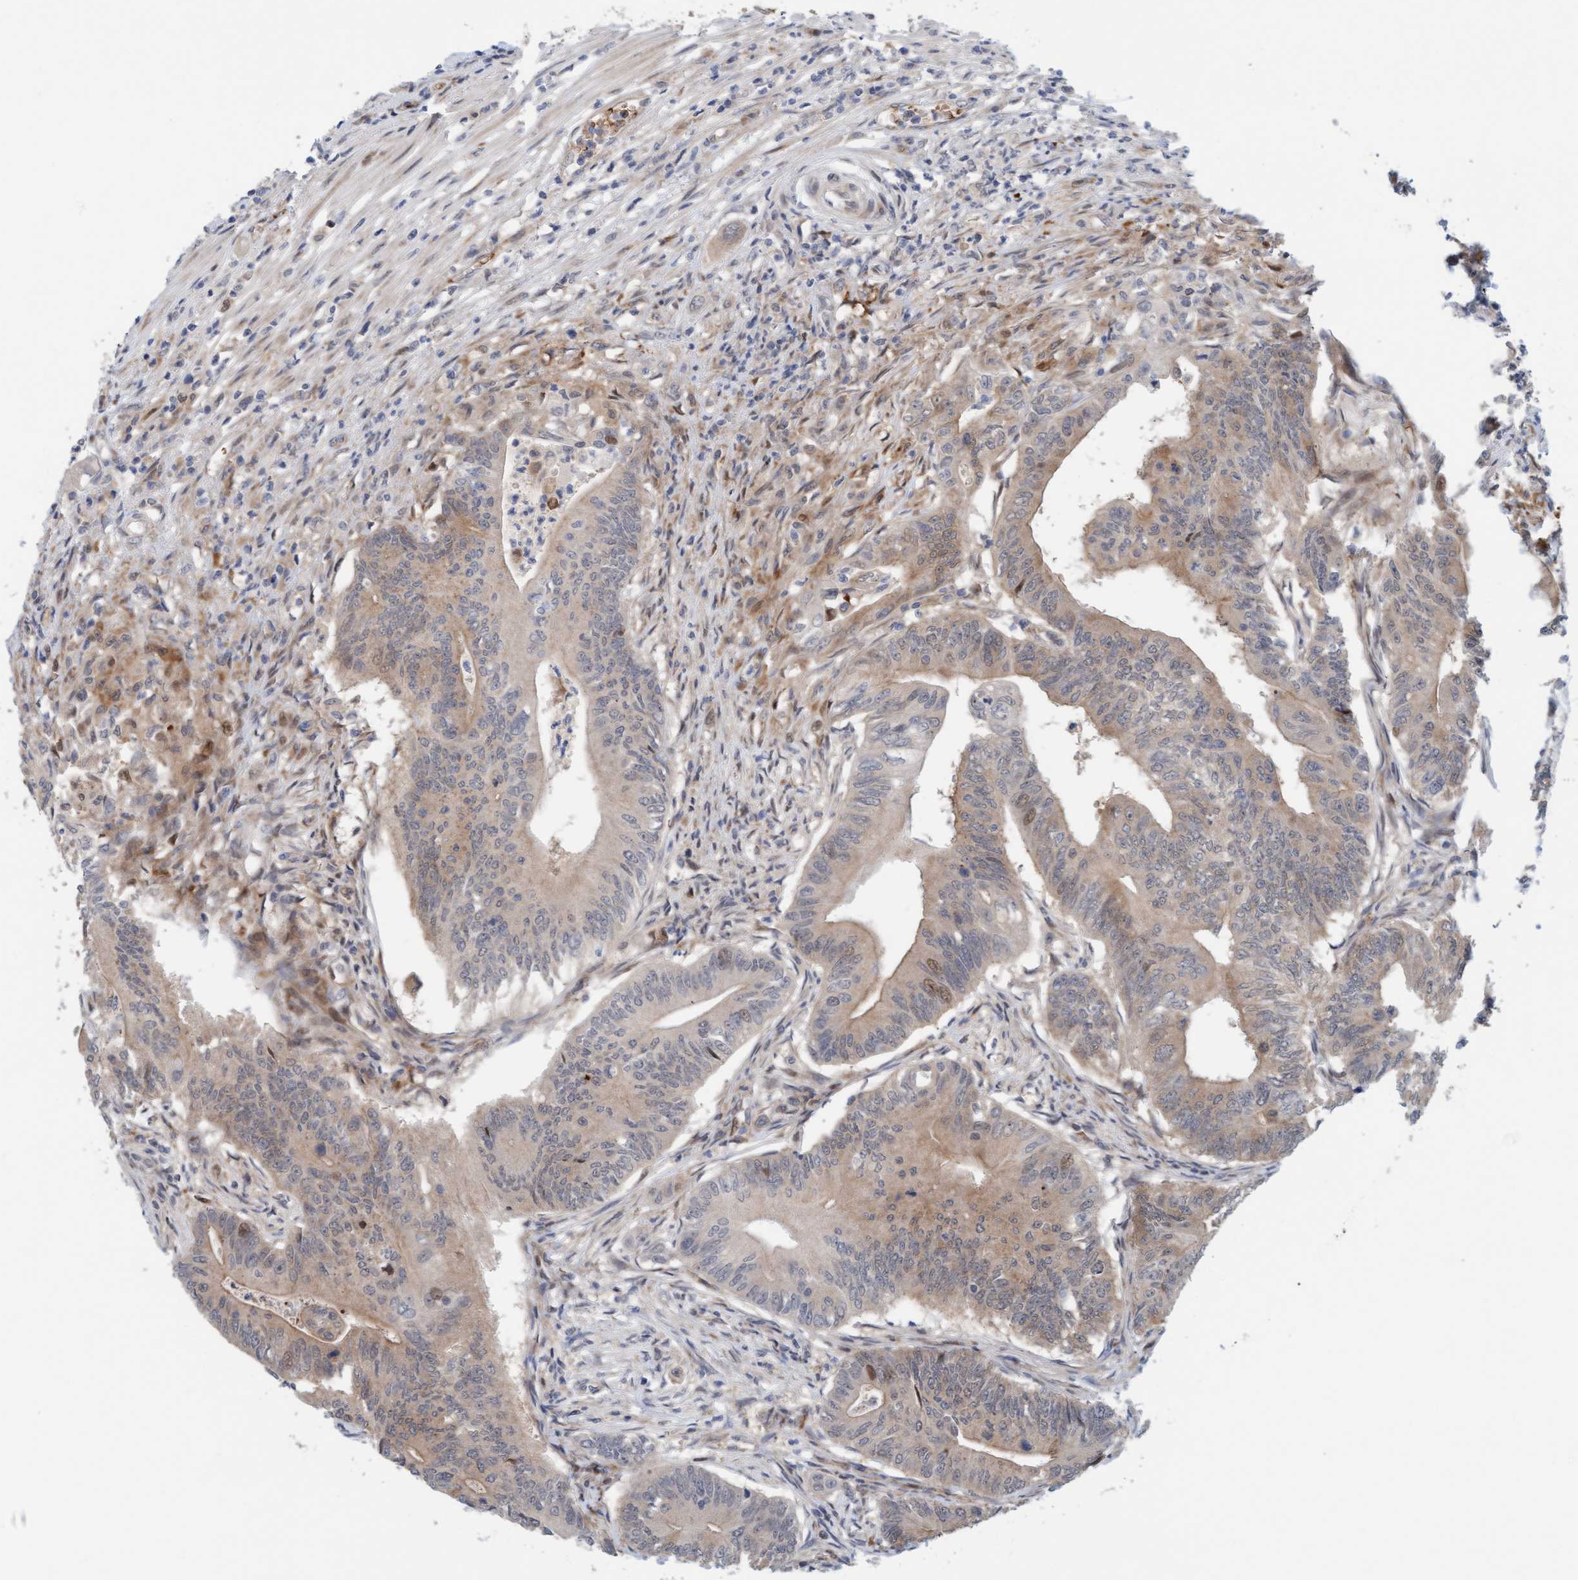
{"staining": {"intensity": "weak", "quantity": "25%-75%", "location": "cytoplasmic/membranous,nuclear"}, "tissue": "colorectal cancer", "cell_type": "Tumor cells", "image_type": "cancer", "snomed": [{"axis": "morphology", "description": "Adenoma, NOS"}, {"axis": "morphology", "description": "Adenocarcinoma, NOS"}, {"axis": "topography", "description": "Colon"}], "caption": "Immunohistochemistry image of neoplastic tissue: human adenoma (colorectal) stained using IHC demonstrates low levels of weak protein expression localized specifically in the cytoplasmic/membranous and nuclear of tumor cells, appearing as a cytoplasmic/membranous and nuclear brown color.", "gene": "EIF4EBP1", "patient": {"sex": "male", "age": 79}}